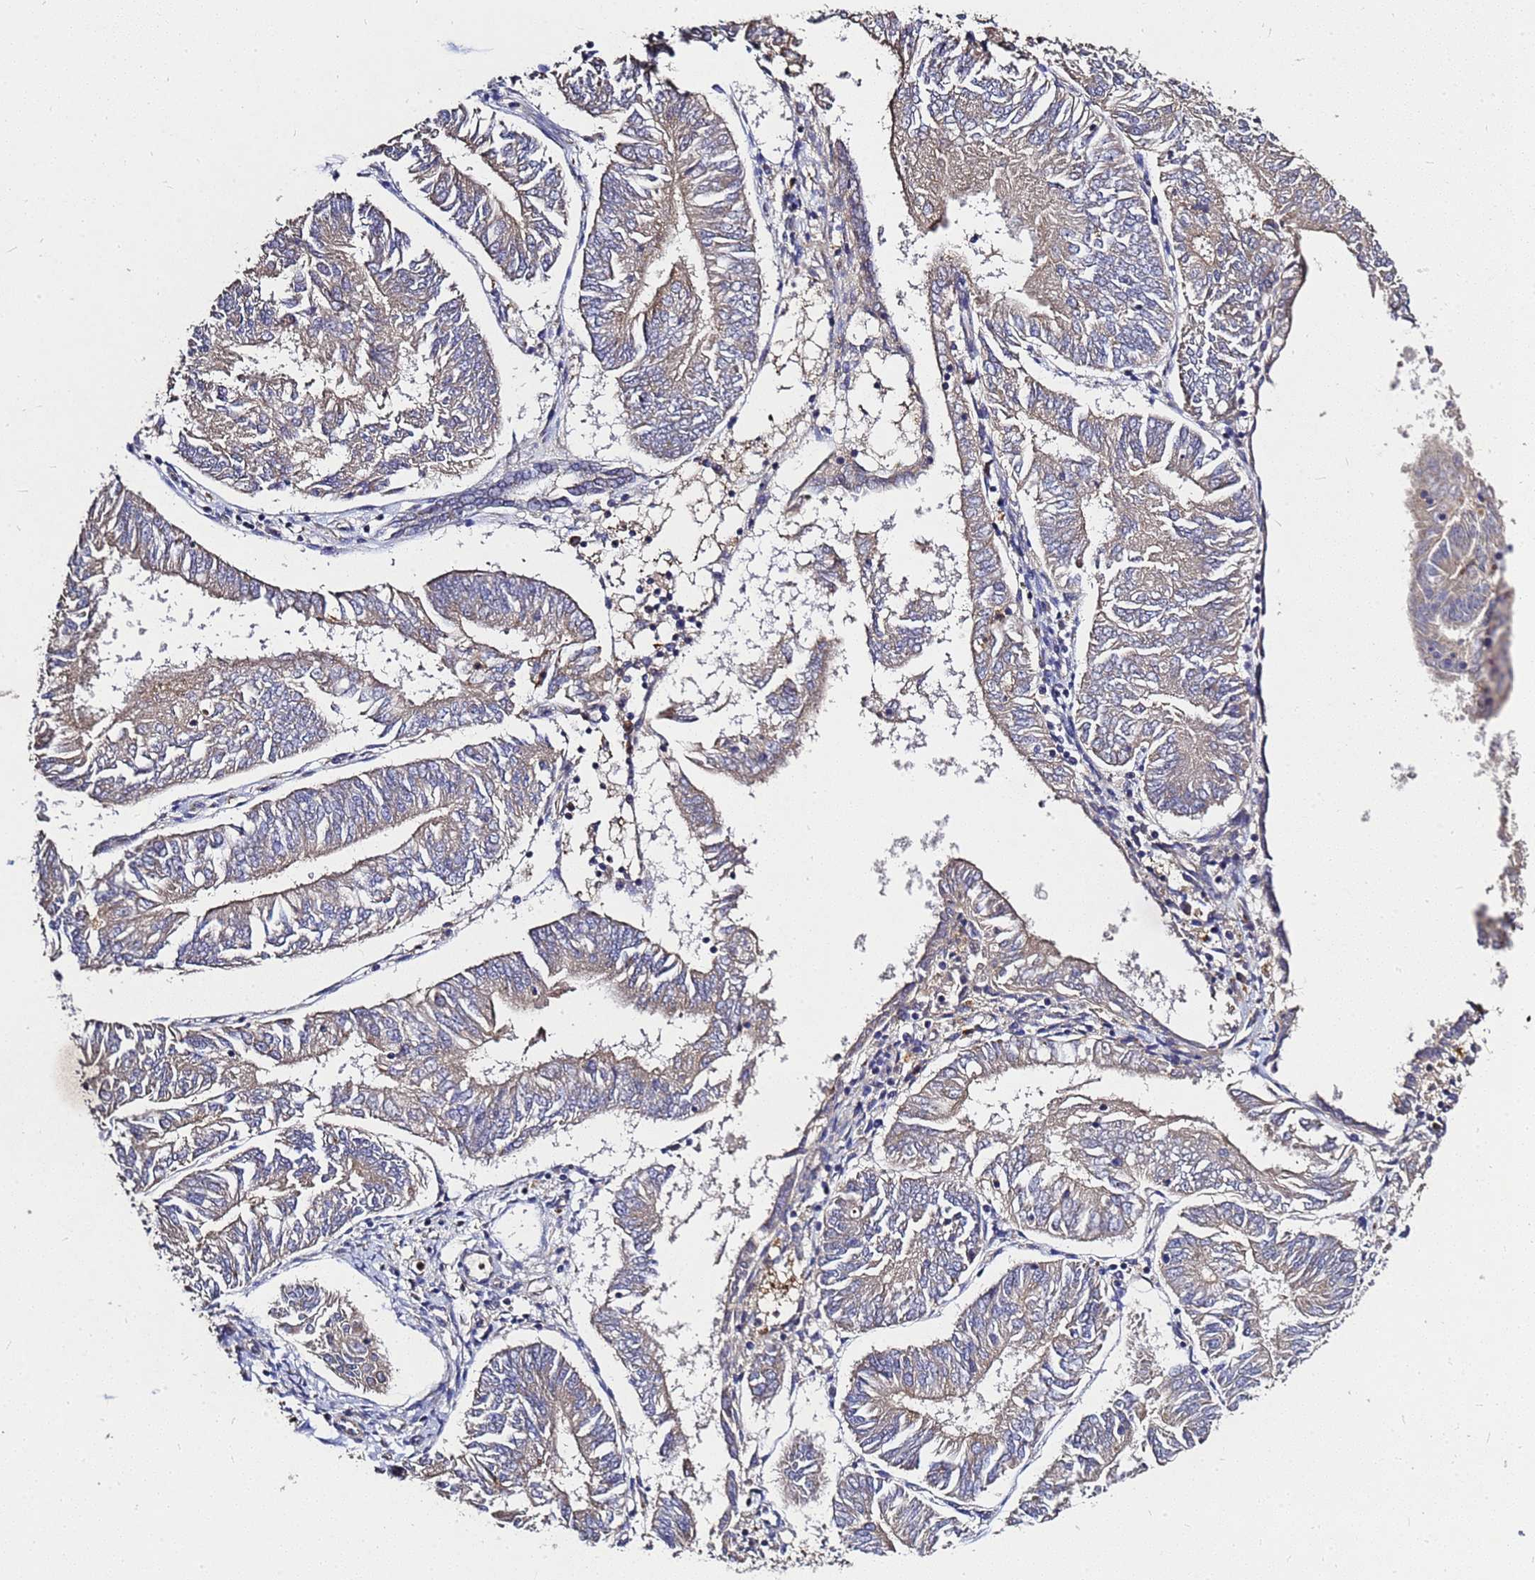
{"staining": {"intensity": "weak", "quantity": "25%-75%", "location": "cytoplasmic/membranous"}, "tissue": "endometrial cancer", "cell_type": "Tumor cells", "image_type": "cancer", "snomed": [{"axis": "morphology", "description": "Adenocarcinoma, NOS"}, {"axis": "topography", "description": "Endometrium"}], "caption": "IHC (DAB (3,3'-diaminobenzidine)) staining of endometrial cancer demonstrates weak cytoplasmic/membranous protein positivity in approximately 25%-75% of tumor cells.", "gene": "RSPRY1", "patient": {"sex": "female", "age": 58}}